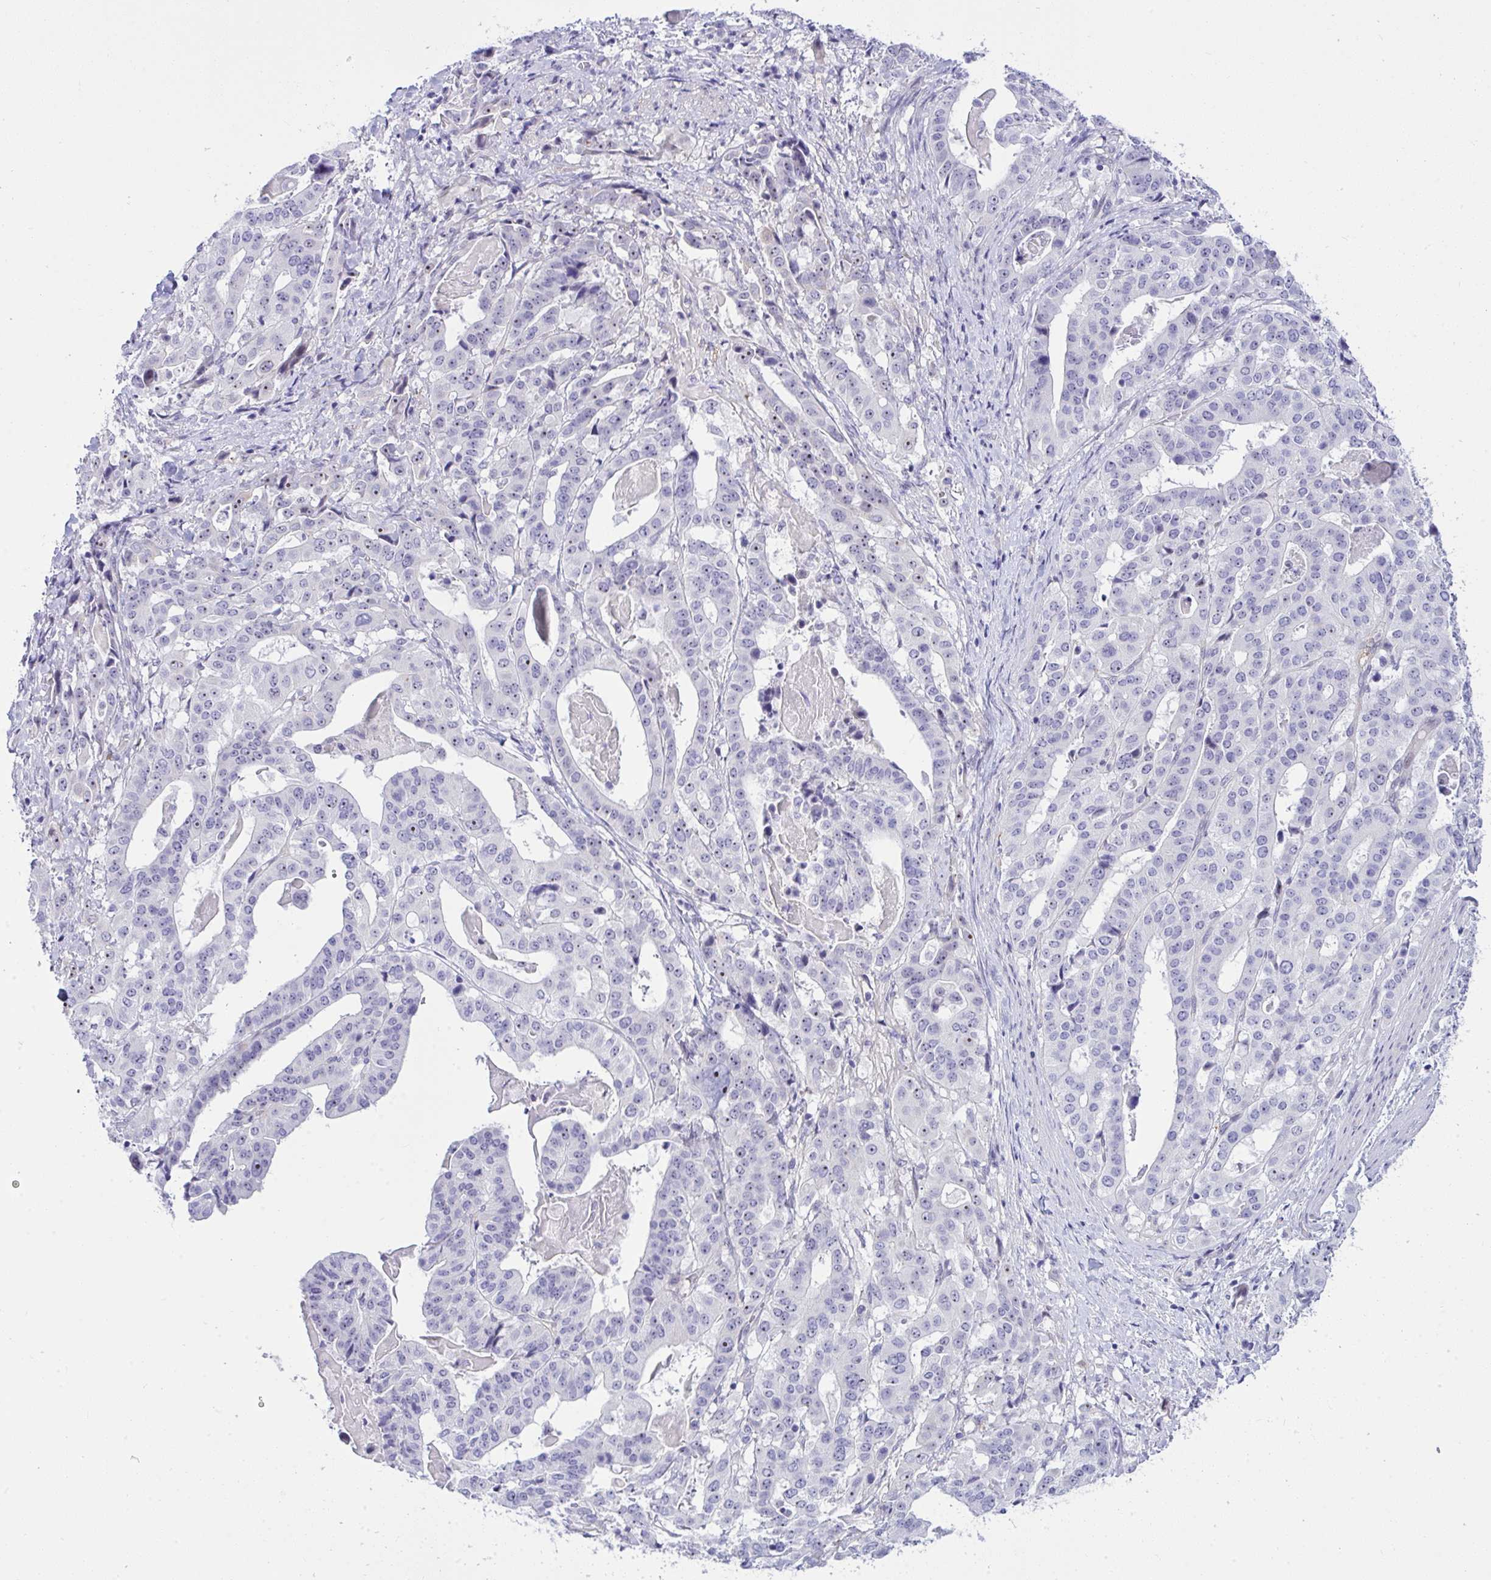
{"staining": {"intensity": "moderate", "quantity": "<25%", "location": "nuclear"}, "tissue": "stomach cancer", "cell_type": "Tumor cells", "image_type": "cancer", "snomed": [{"axis": "morphology", "description": "Adenocarcinoma, NOS"}, {"axis": "topography", "description": "Stomach"}], "caption": "Immunohistochemical staining of human stomach cancer reveals moderate nuclear protein expression in about <25% of tumor cells.", "gene": "NFXL1", "patient": {"sex": "male", "age": 48}}